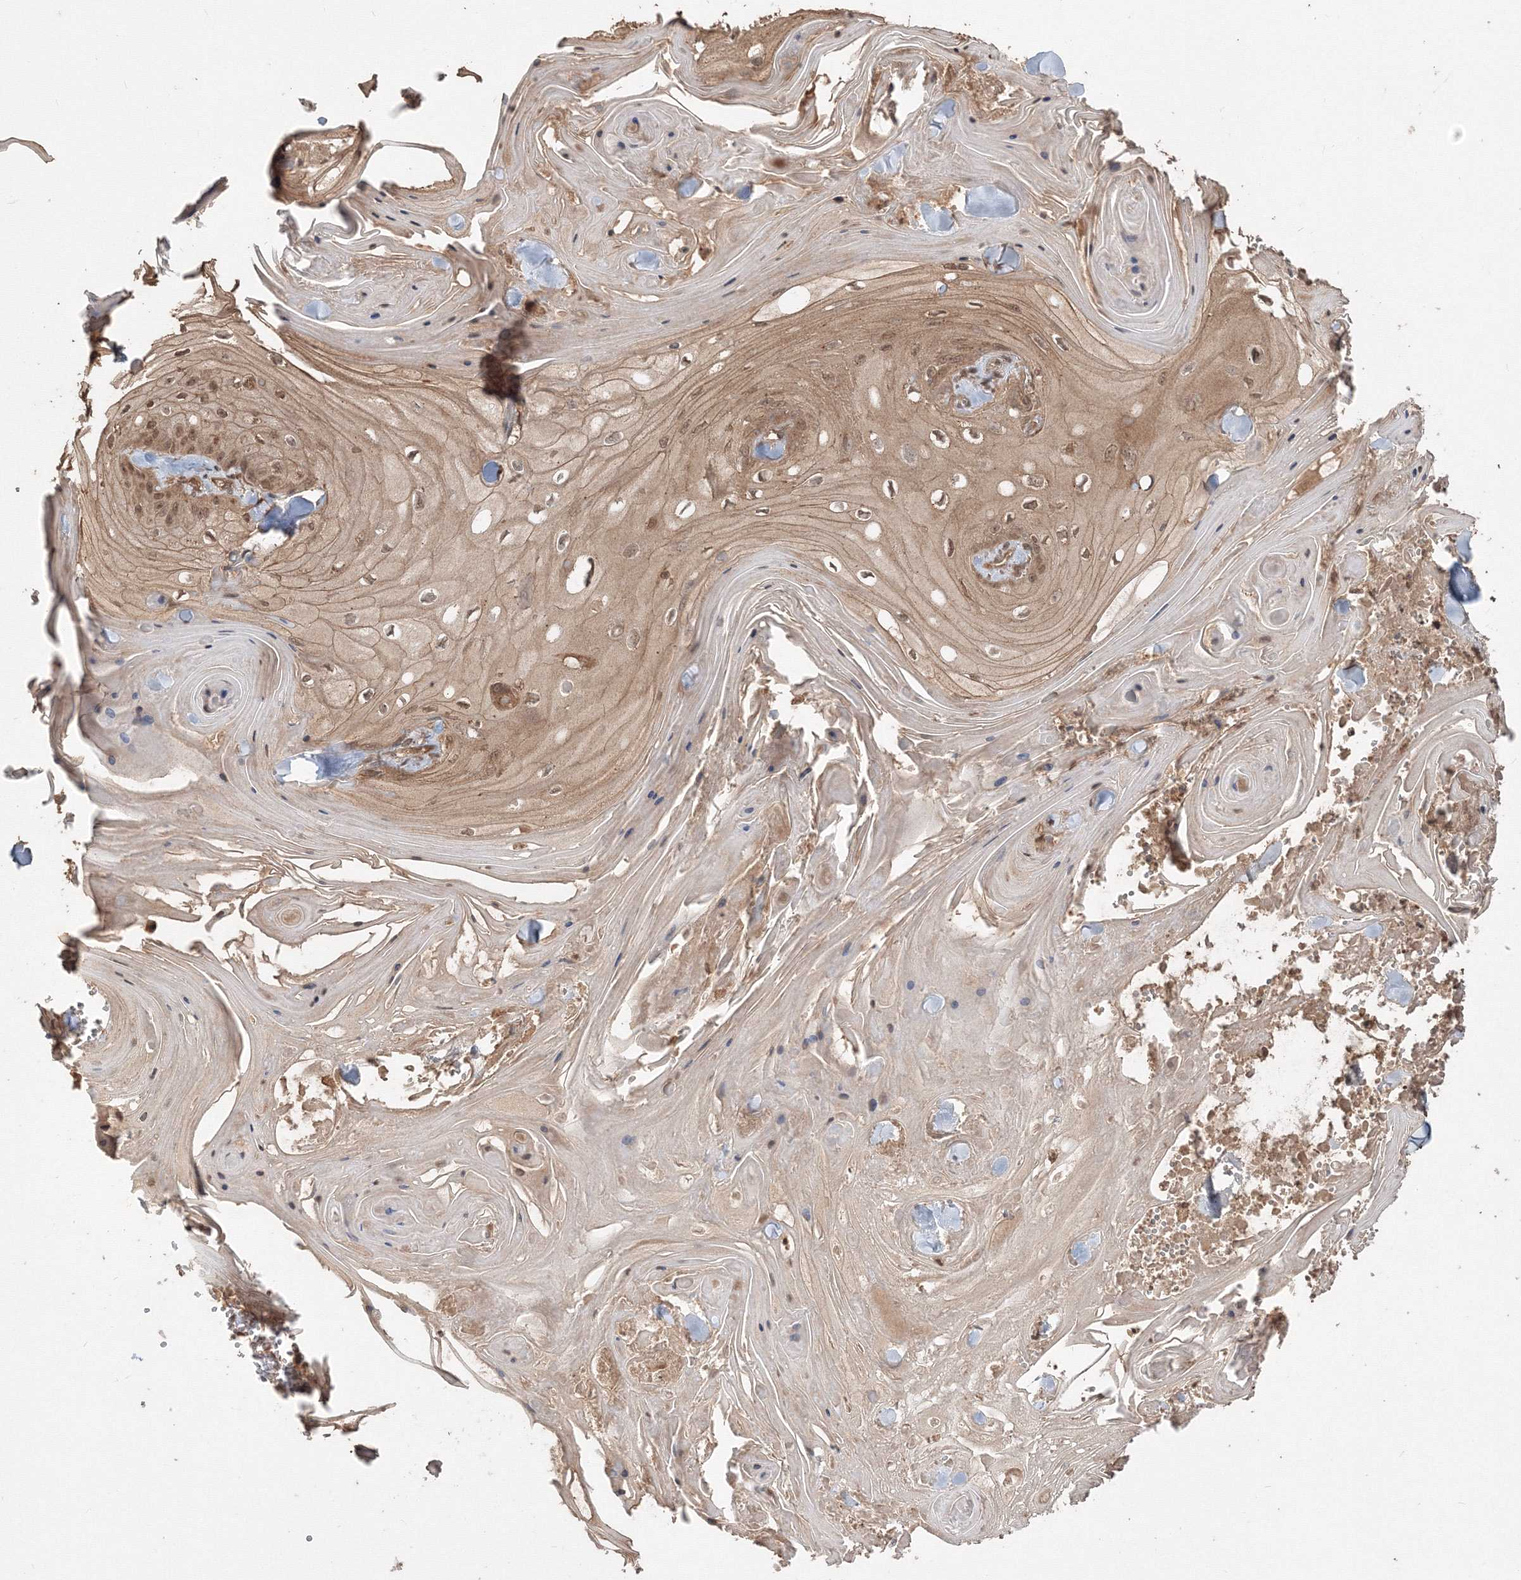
{"staining": {"intensity": "moderate", "quantity": ">75%", "location": "cytoplasmic/membranous,nuclear"}, "tissue": "skin cancer", "cell_type": "Tumor cells", "image_type": "cancer", "snomed": [{"axis": "morphology", "description": "Squamous cell carcinoma, NOS"}, {"axis": "topography", "description": "Skin"}], "caption": "An IHC micrograph of neoplastic tissue is shown. Protein staining in brown labels moderate cytoplasmic/membranous and nuclear positivity in skin cancer within tumor cells.", "gene": "CCDC122", "patient": {"sex": "male", "age": 74}}